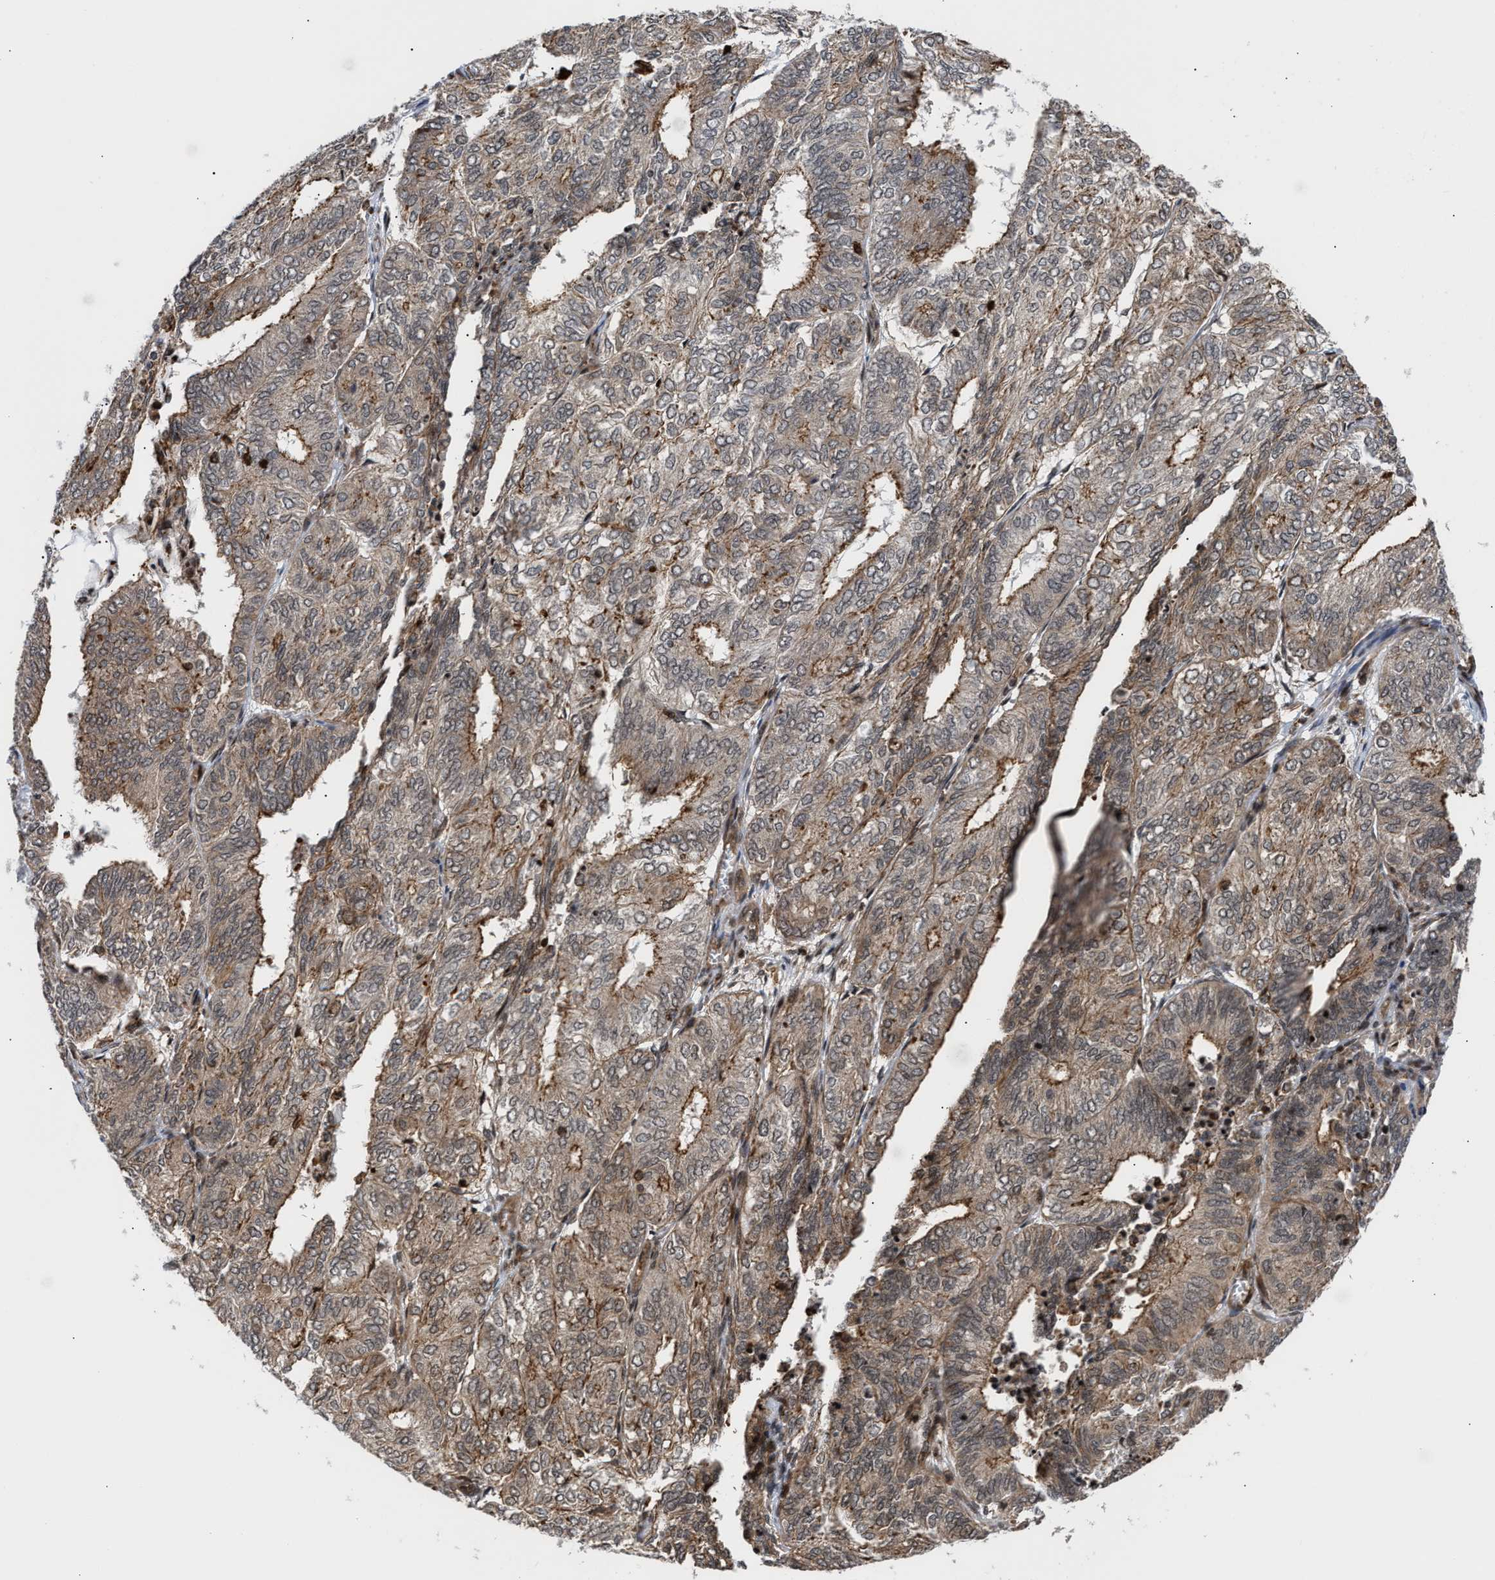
{"staining": {"intensity": "moderate", "quantity": ">75%", "location": "cytoplasmic/membranous,nuclear"}, "tissue": "endometrial cancer", "cell_type": "Tumor cells", "image_type": "cancer", "snomed": [{"axis": "morphology", "description": "Adenocarcinoma, NOS"}, {"axis": "topography", "description": "Uterus"}], "caption": "This is a photomicrograph of IHC staining of endometrial cancer (adenocarcinoma), which shows moderate positivity in the cytoplasmic/membranous and nuclear of tumor cells.", "gene": "STAU2", "patient": {"sex": "female", "age": 60}}